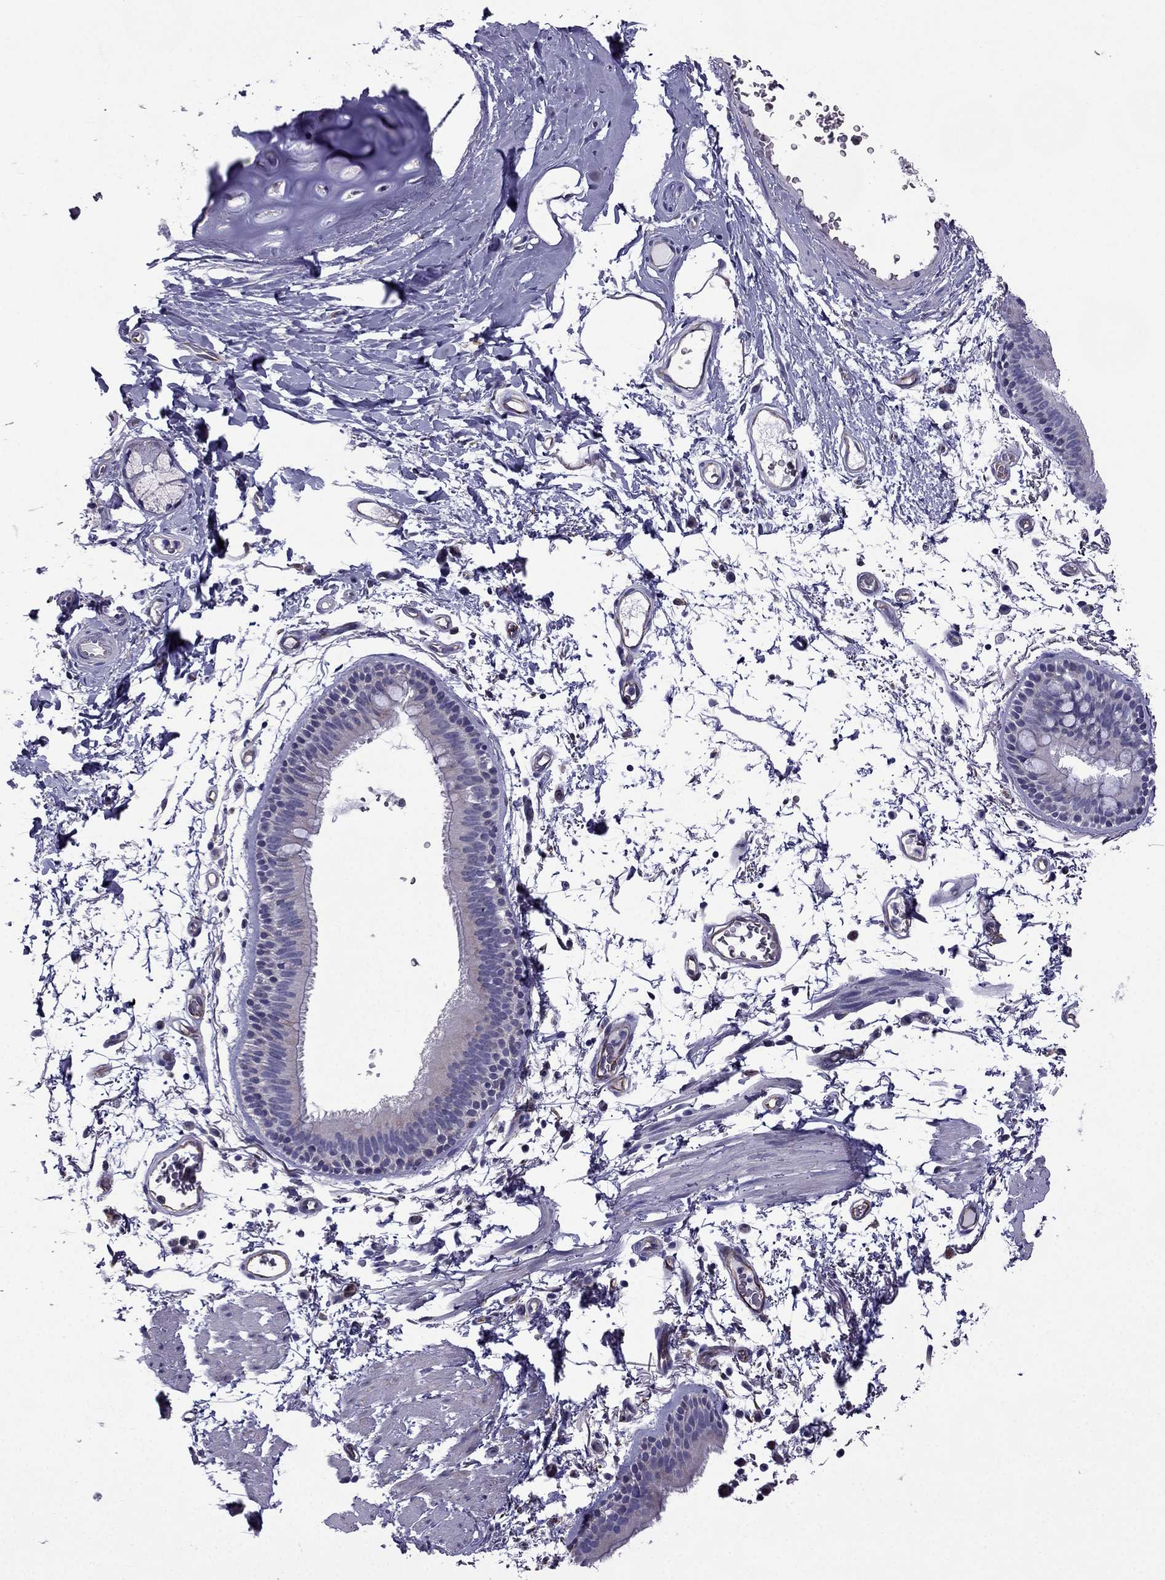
{"staining": {"intensity": "negative", "quantity": "none", "location": "none"}, "tissue": "bronchus", "cell_type": "Respiratory epithelial cells", "image_type": "normal", "snomed": [{"axis": "morphology", "description": "Normal tissue, NOS"}, {"axis": "topography", "description": "Lymph node"}, {"axis": "topography", "description": "Bronchus"}], "caption": "This is a image of IHC staining of unremarkable bronchus, which shows no staining in respiratory epithelial cells. Nuclei are stained in blue.", "gene": "IKBIP", "patient": {"sex": "female", "age": 70}}